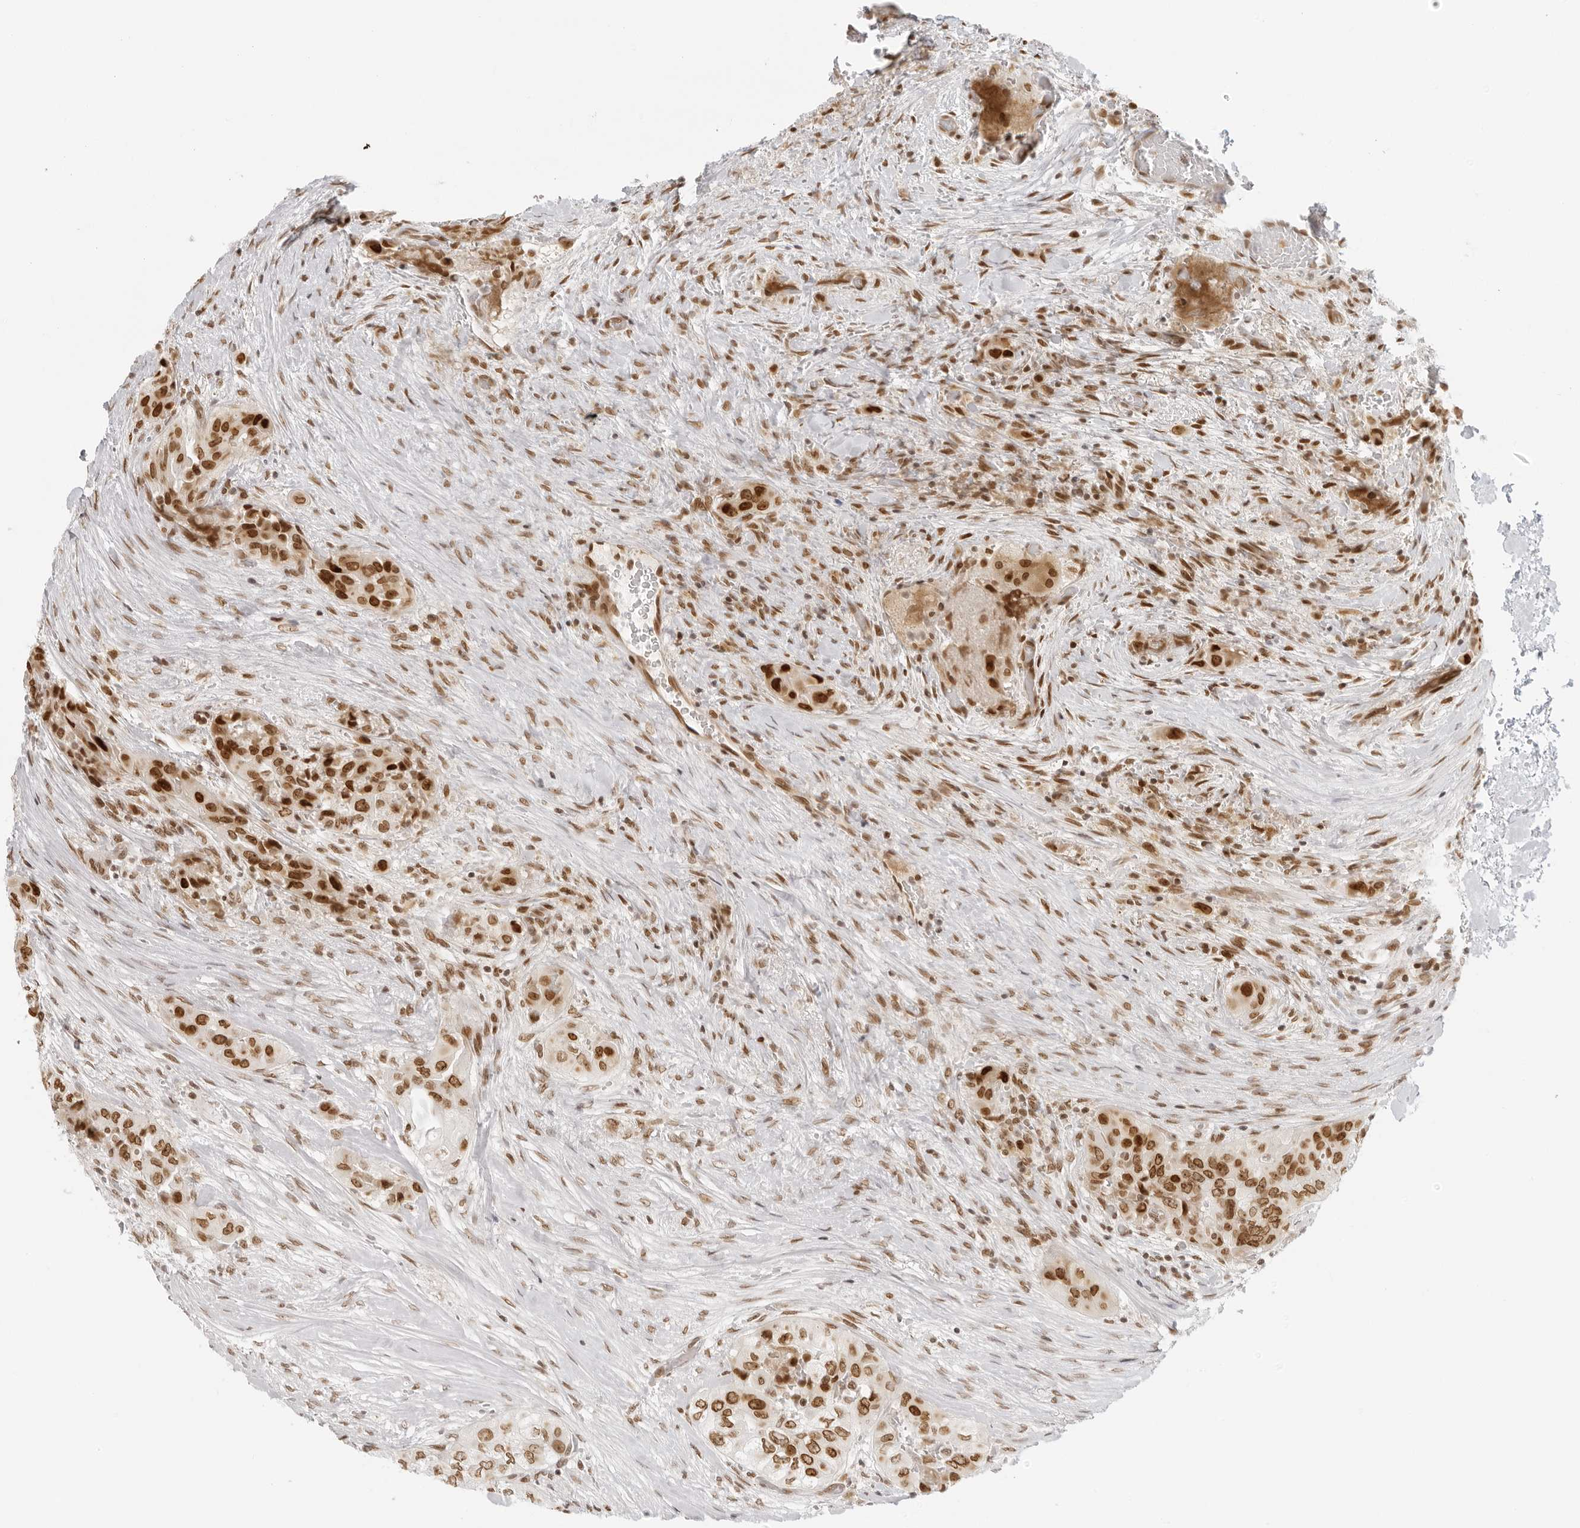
{"staining": {"intensity": "moderate", "quantity": ">75%", "location": "nuclear"}, "tissue": "thyroid cancer", "cell_type": "Tumor cells", "image_type": "cancer", "snomed": [{"axis": "morphology", "description": "Papillary adenocarcinoma, NOS"}, {"axis": "topography", "description": "Thyroid gland"}], "caption": "A brown stain labels moderate nuclear positivity of a protein in thyroid papillary adenocarcinoma tumor cells. The staining was performed using DAB, with brown indicating positive protein expression. Nuclei are stained blue with hematoxylin.", "gene": "RCC1", "patient": {"sex": "female", "age": 59}}